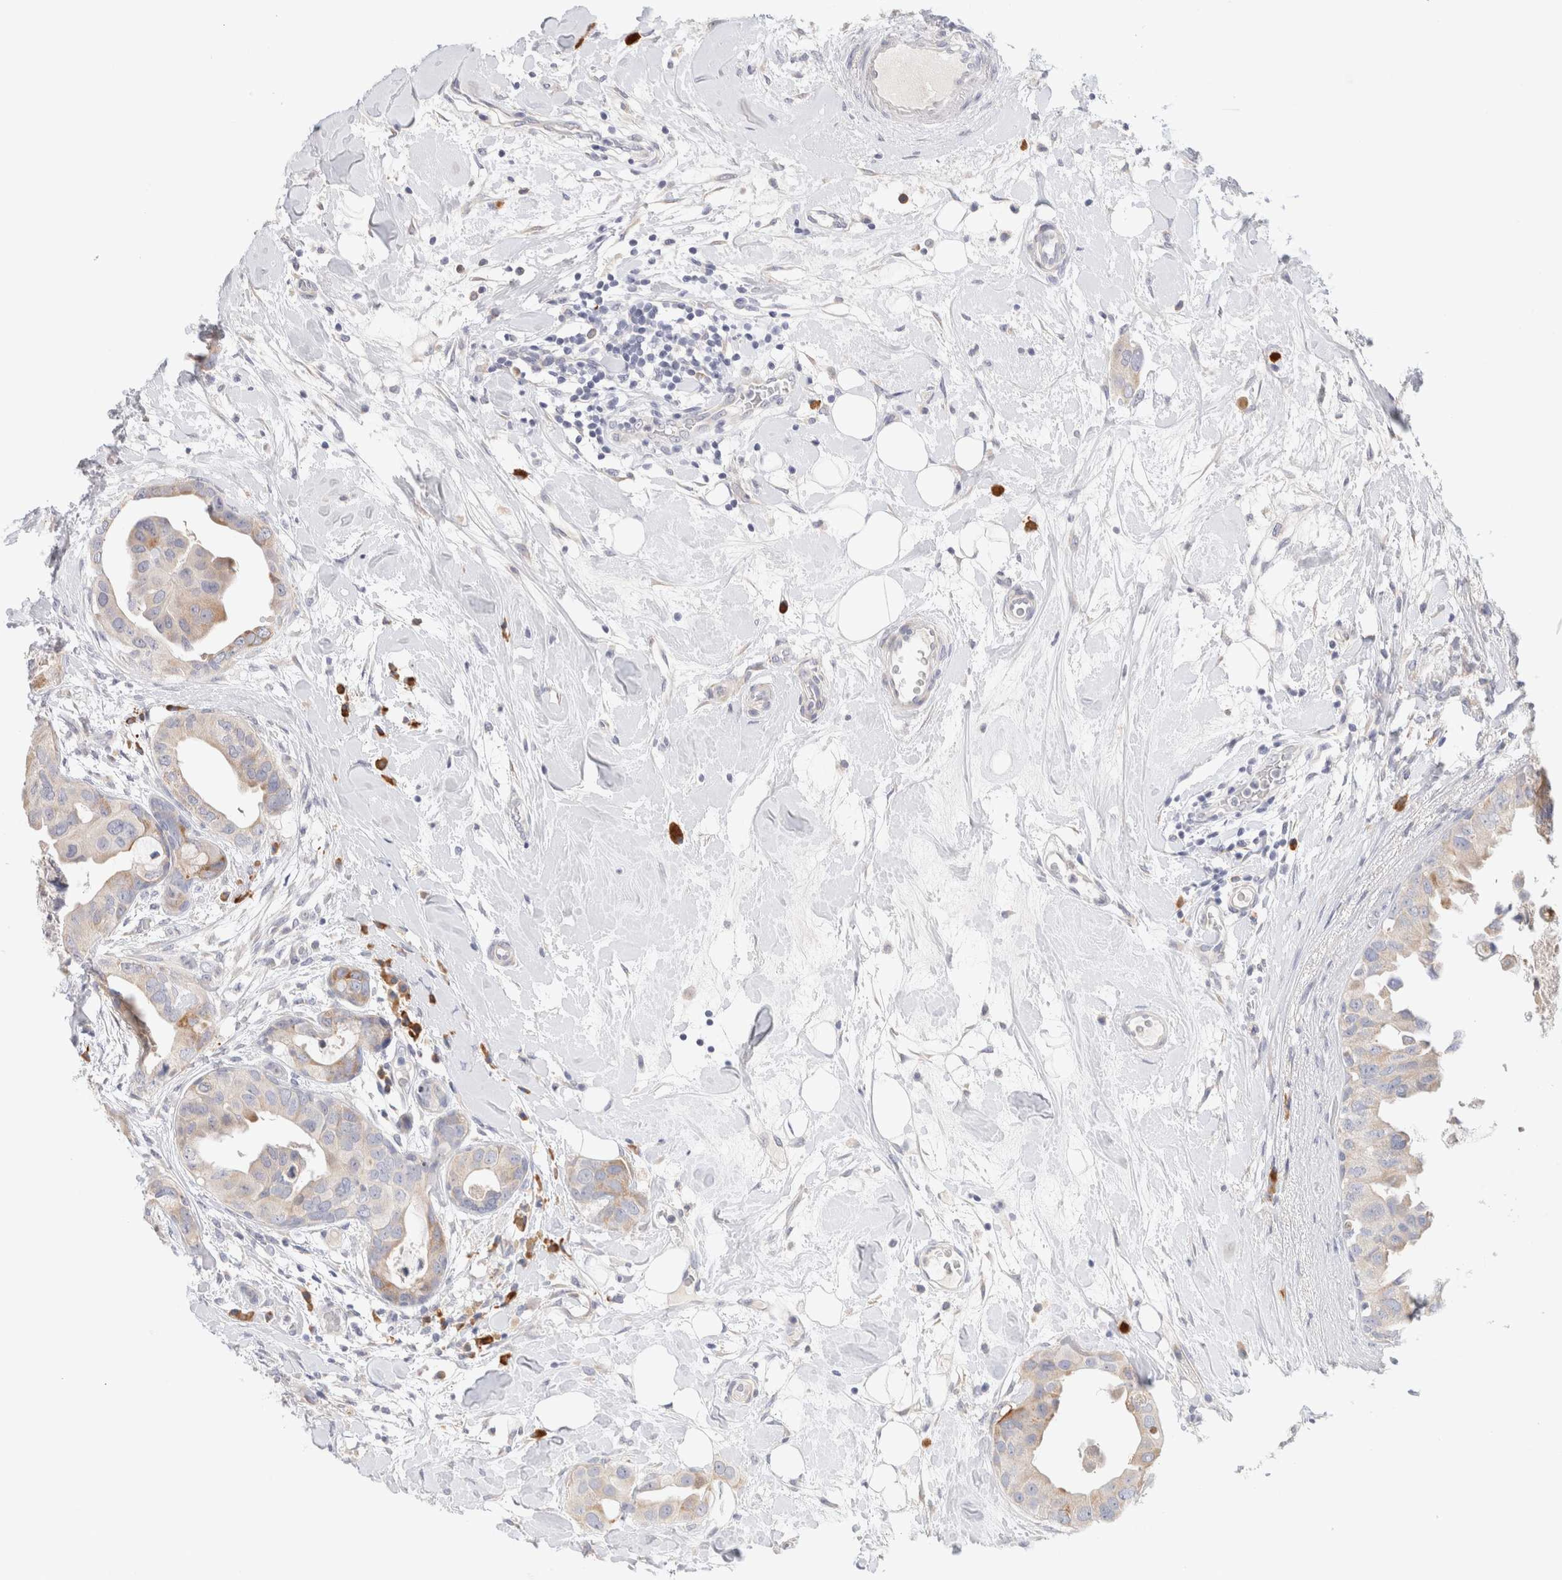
{"staining": {"intensity": "moderate", "quantity": "<25%", "location": "cytoplasmic/membranous"}, "tissue": "breast cancer", "cell_type": "Tumor cells", "image_type": "cancer", "snomed": [{"axis": "morphology", "description": "Duct carcinoma"}, {"axis": "topography", "description": "Breast"}], "caption": "IHC (DAB (3,3'-diaminobenzidine)) staining of human invasive ductal carcinoma (breast) exhibits moderate cytoplasmic/membranous protein expression in about <25% of tumor cells.", "gene": "GADD45G", "patient": {"sex": "female", "age": 40}}